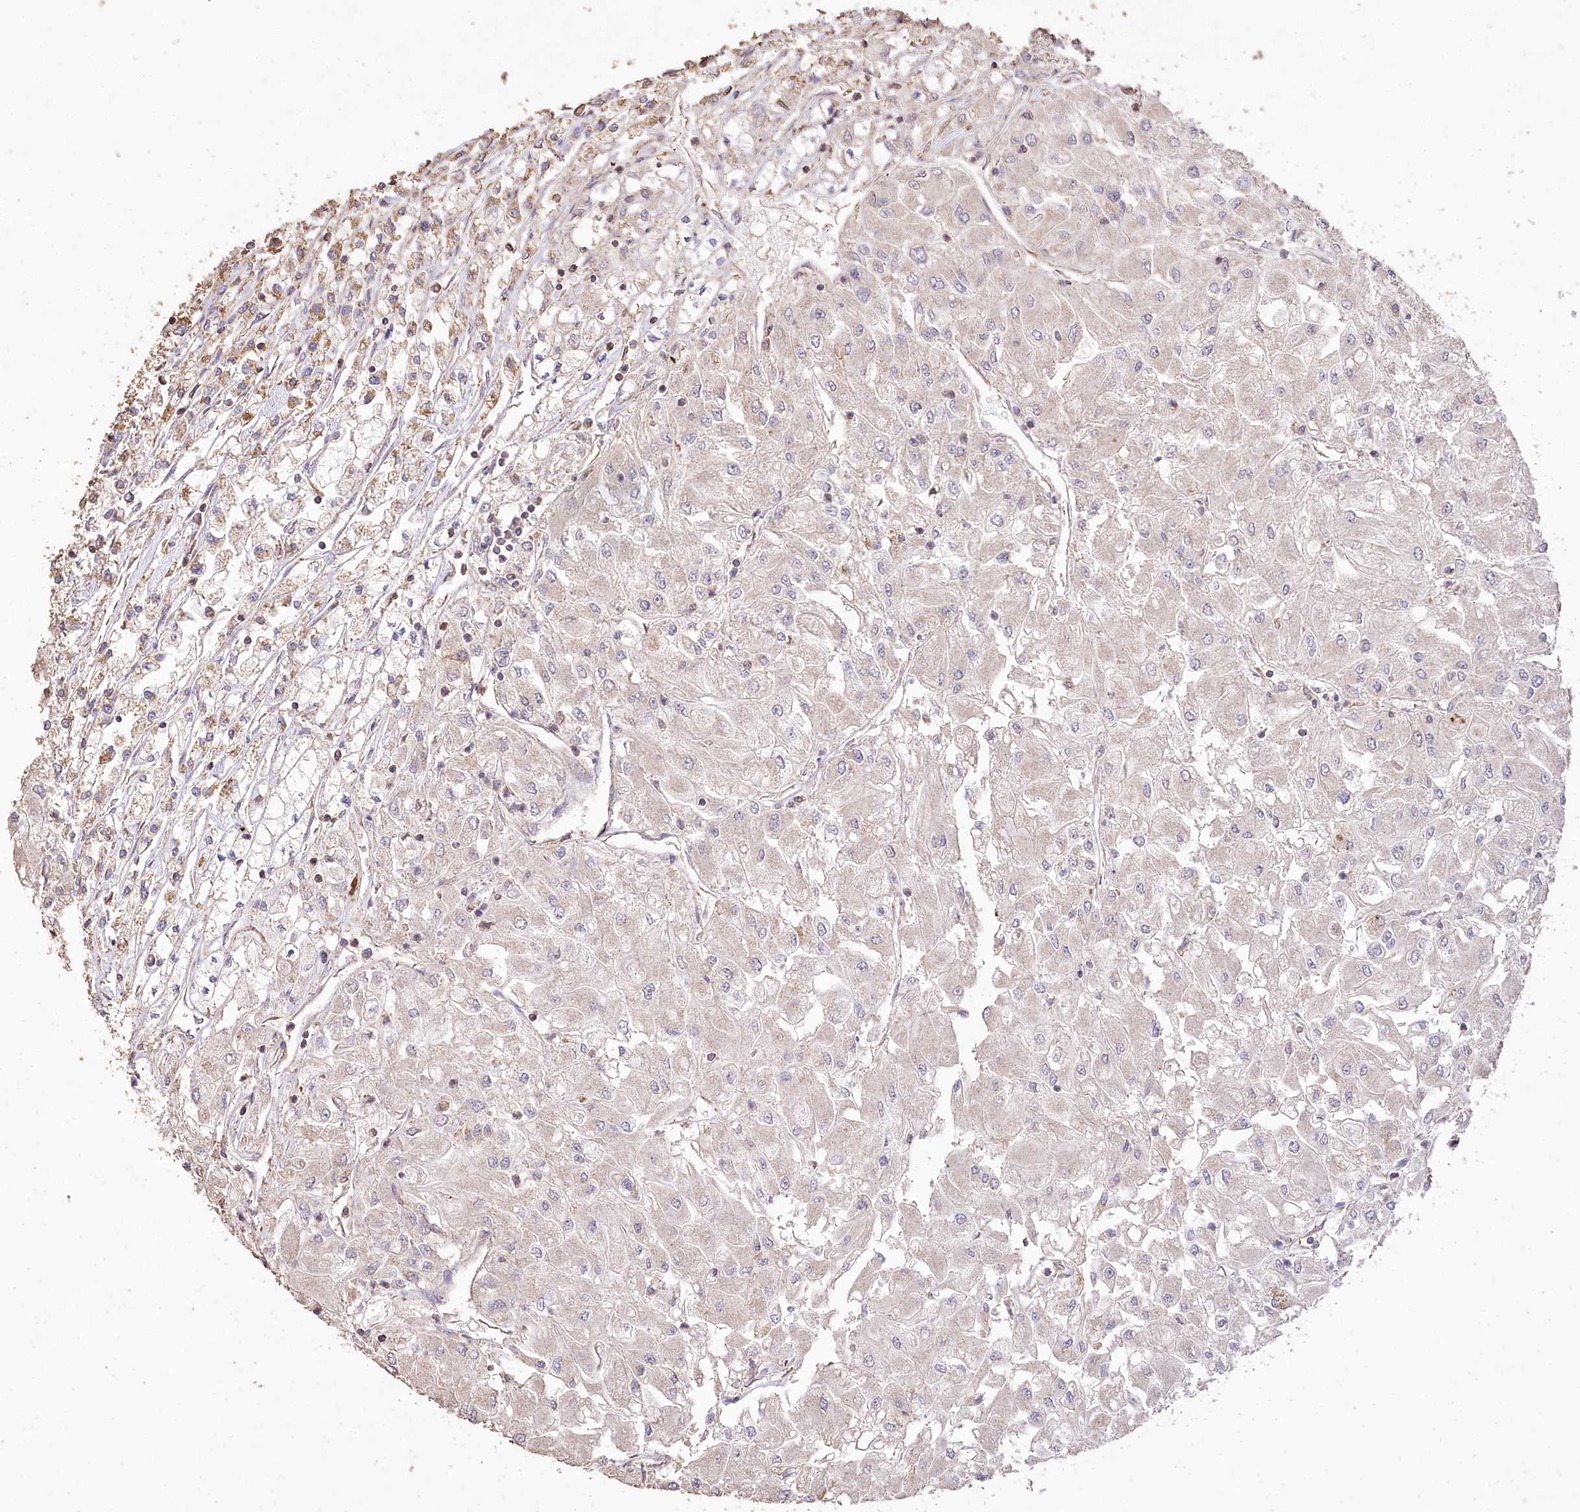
{"staining": {"intensity": "negative", "quantity": "none", "location": "none"}, "tissue": "renal cancer", "cell_type": "Tumor cells", "image_type": "cancer", "snomed": [{"axis": "morphology", "description": "Adenocarcinoma, NOS"}, {"axis": "topography", "description": "Kidney"}], "caption": "Immunohistochemistry (IHC) micrograph of neoplastic tissue: human adenocarcinoma (renal) stained with DAB displays no significant protein positivity in tumor cells.", "gene": "IREB2", "patient": {"sex": "male", "age": 80}}